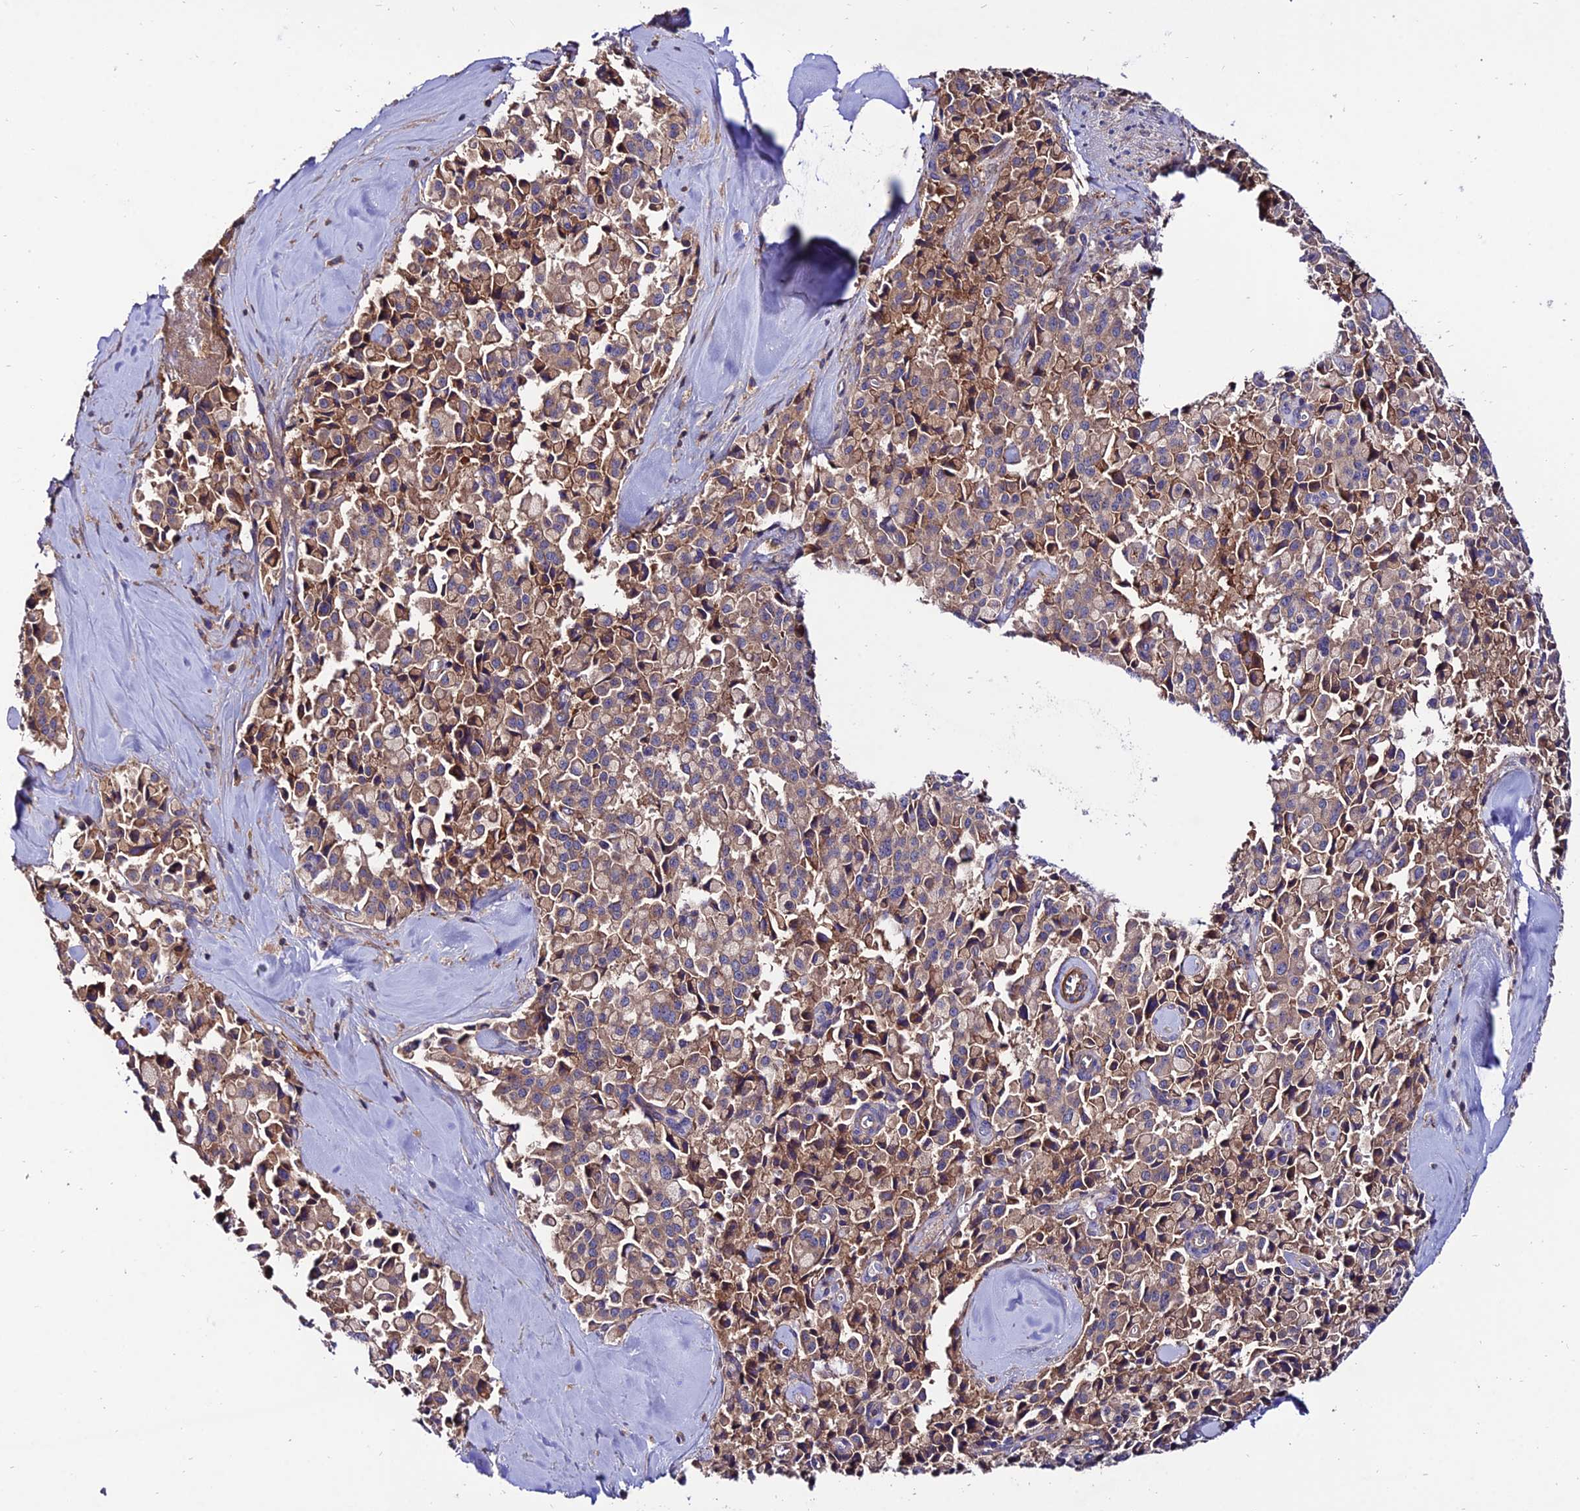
{"staining": {"intensity": "weak", "quantity": "25%-75%", "location": "cytoplasmic/membranous"}, "tissue": "pancreatic cancer", "cell_type": "Tumor cells", "image_type": "cancer", "snomed": [{"axis": "morphology", "description": "Adenocarcinoma, NOS"}, {"axis": "topography", "description": "Pancreas"}], "caption": "Protein staining exhibits weak cytoplasmic/membranous staining in approximately 25%-75% of tumor cells in pancreatic cancer.", "gene": "PYM1", "patient": {"sex": "male", "age": 65}}